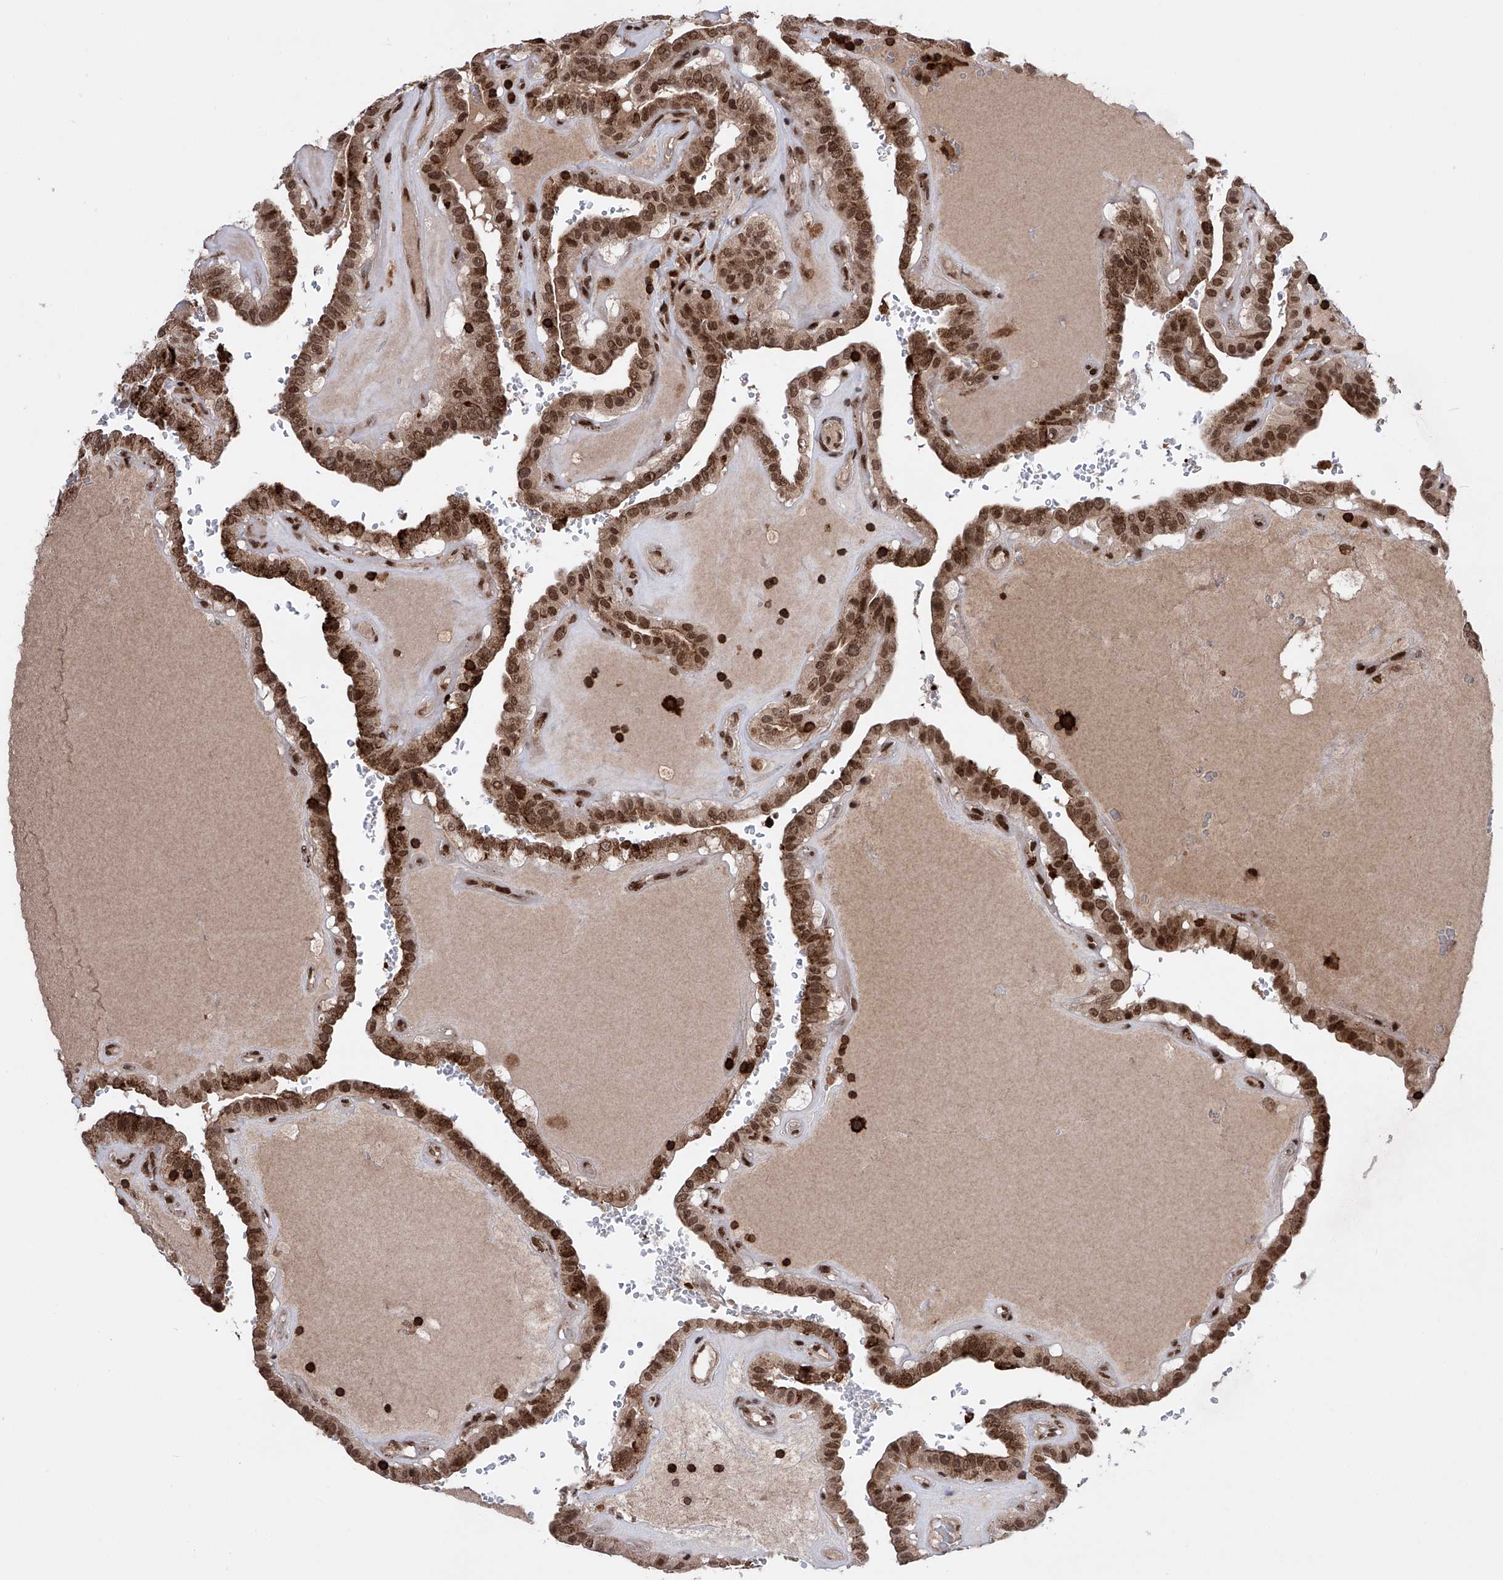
{"staining": {"intensity": "strong", "quantity": ">75%", "location": "nuclear"}, "tissue": "thyroid cancer", "cell_type": "Tumor cells", "image_type": "cancer", "snomed": [{"axis": "morphology", "description": "Papillary adenocarcinoma, NOS"}, {"axis": "topography", "description": "Thyroid gland"}], "caption": "Immunohistochemical staining of thyroid cancer (papillary adenocarcinoma) exhibits strong nuclear protein positivity in about >75% of tumor cells.", "gene": "ZNF280D", "patient": {"sex": "male", "age": 77}}